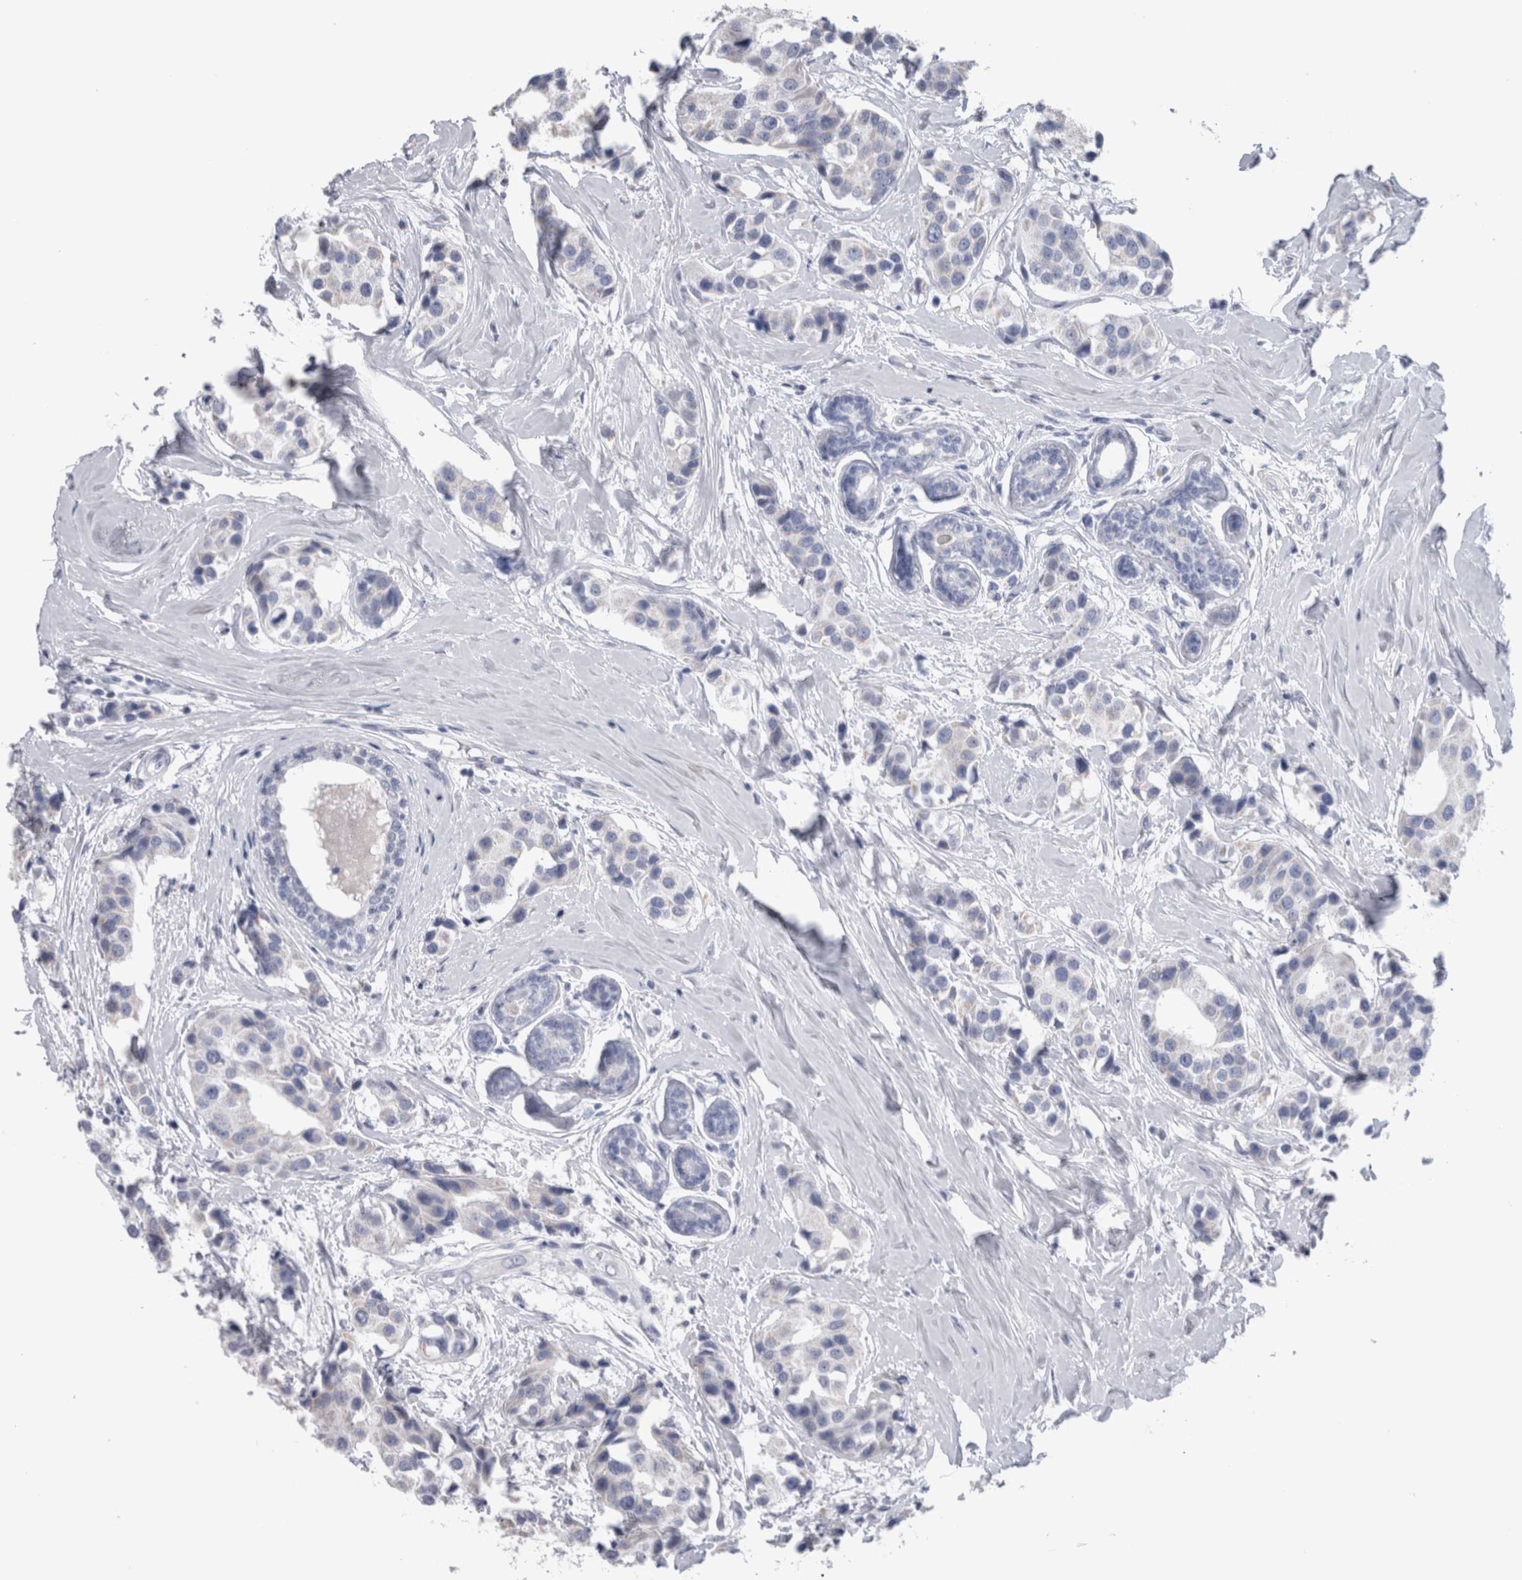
{"staining": {"intensity": "negative", "quantity": "none", "location": "none"}, "tissue": "breast cancer", "cell_type": "Tumor cells", "image_type": "cancer", "snomed": [{"axis": "morphology", "description": "Normal tissue, NOS"}, {"axis": "morphology", "description": "Duct carcinoma"}, {"axis": "topography", "description": "Breast"}], "caption": "Photomicrograph shows no protein positivity in tumor cells of breast cancer tissue.", "gene": "GDAP1", "patient": {"sex": "female", "age": 39}}